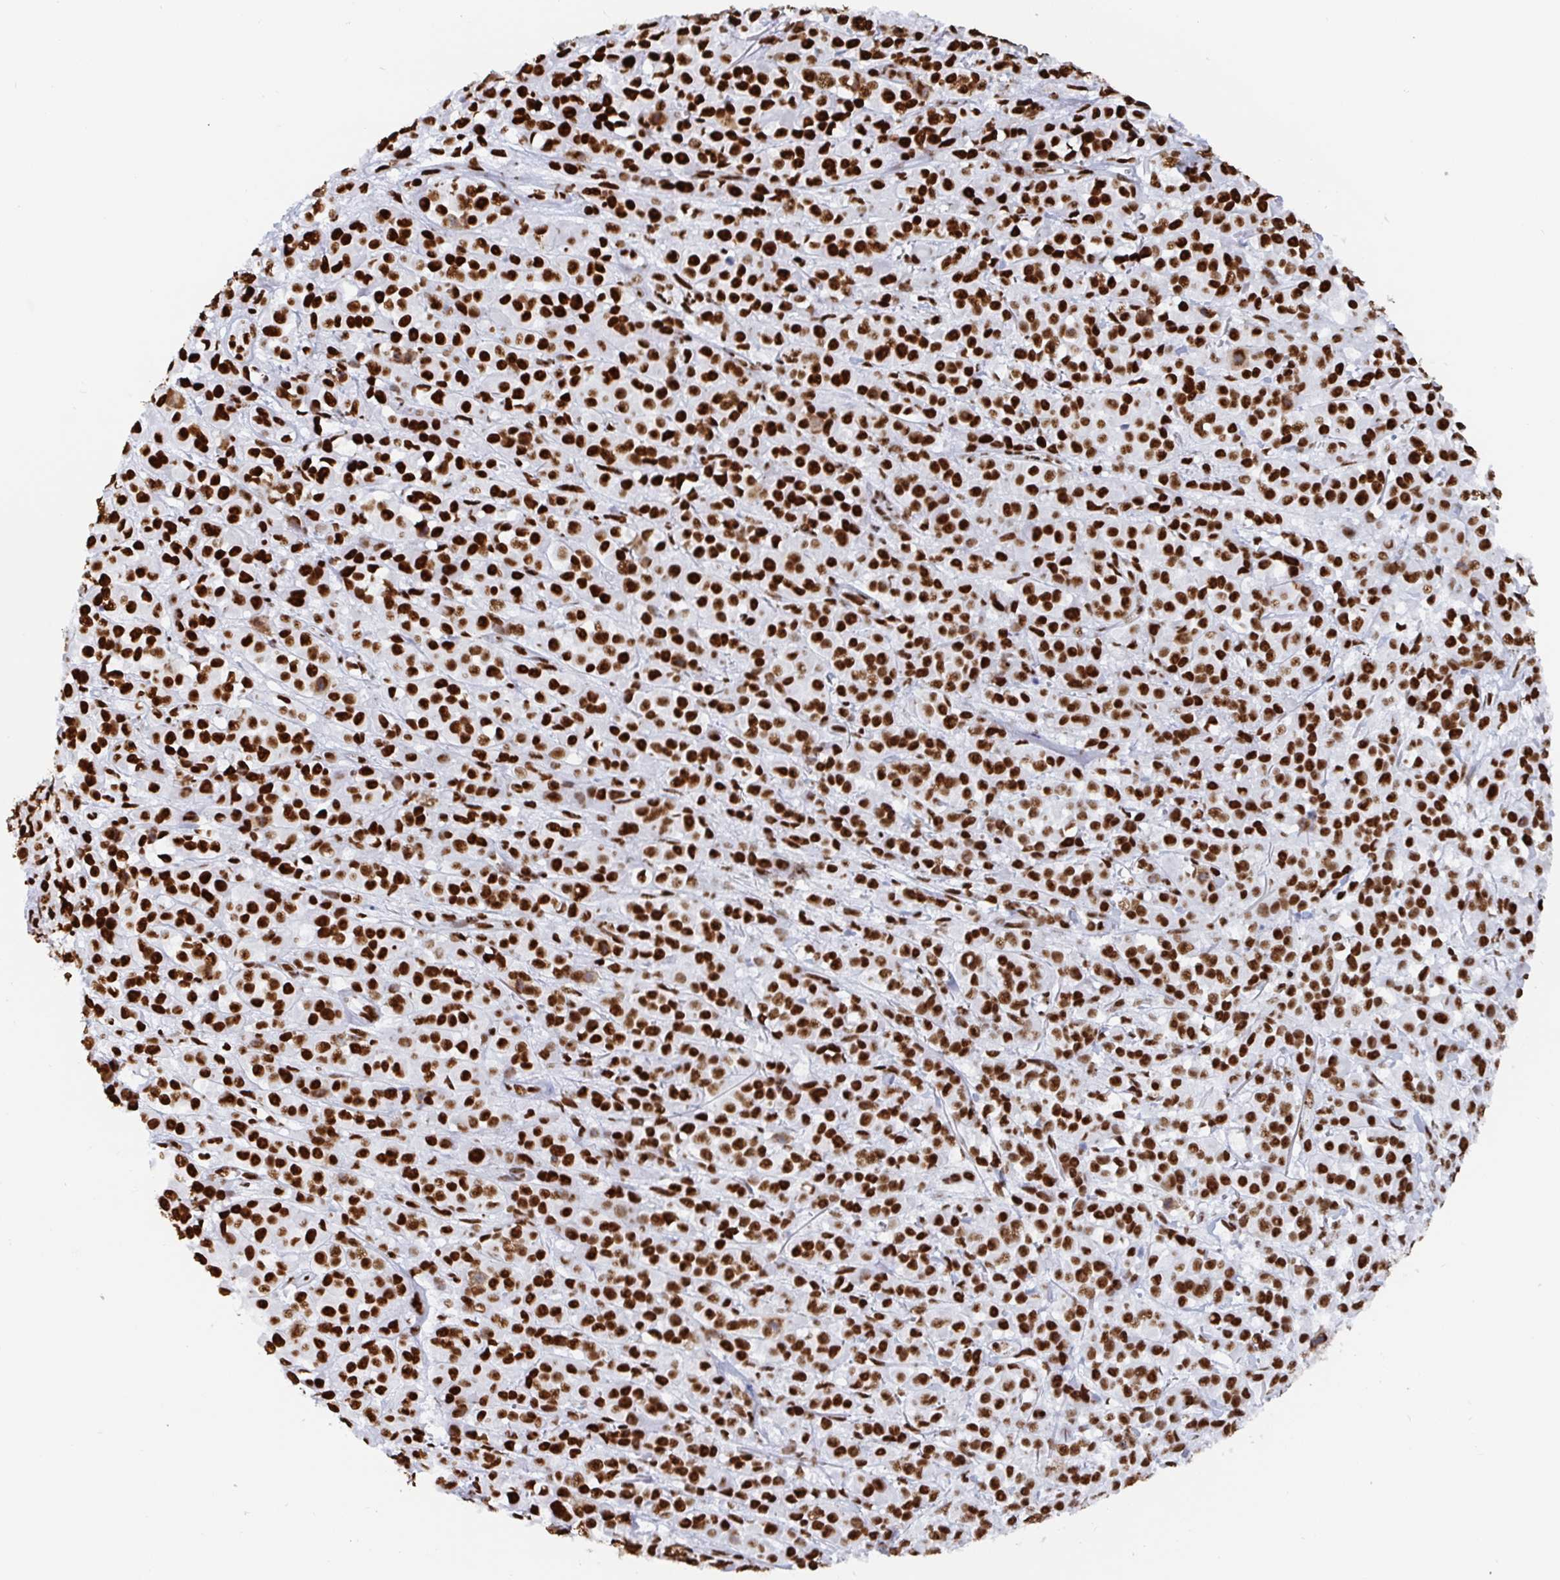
{"staining": {"intensity": "strong", "quantity": ">75%", "location": "nuclear"}, "tissue": "melanoma", "cell_type": "Tumor cells", "image_type": "cancer", "snomed": [{"axis": "morphology", "description": "Malignant melanoma, NOS"}, {"axis": "topography", "description": "Skin"}, {"axis": "topography", "description": "Skin of back"}], "caption": "There is high levels of strong nuclear staining in tumor cells of malignant melanoma, as demonstrated by immunohistochemical staining (brown color).", "gene": "EWSR1", "patient": {"sex": "male", "age": 91}}